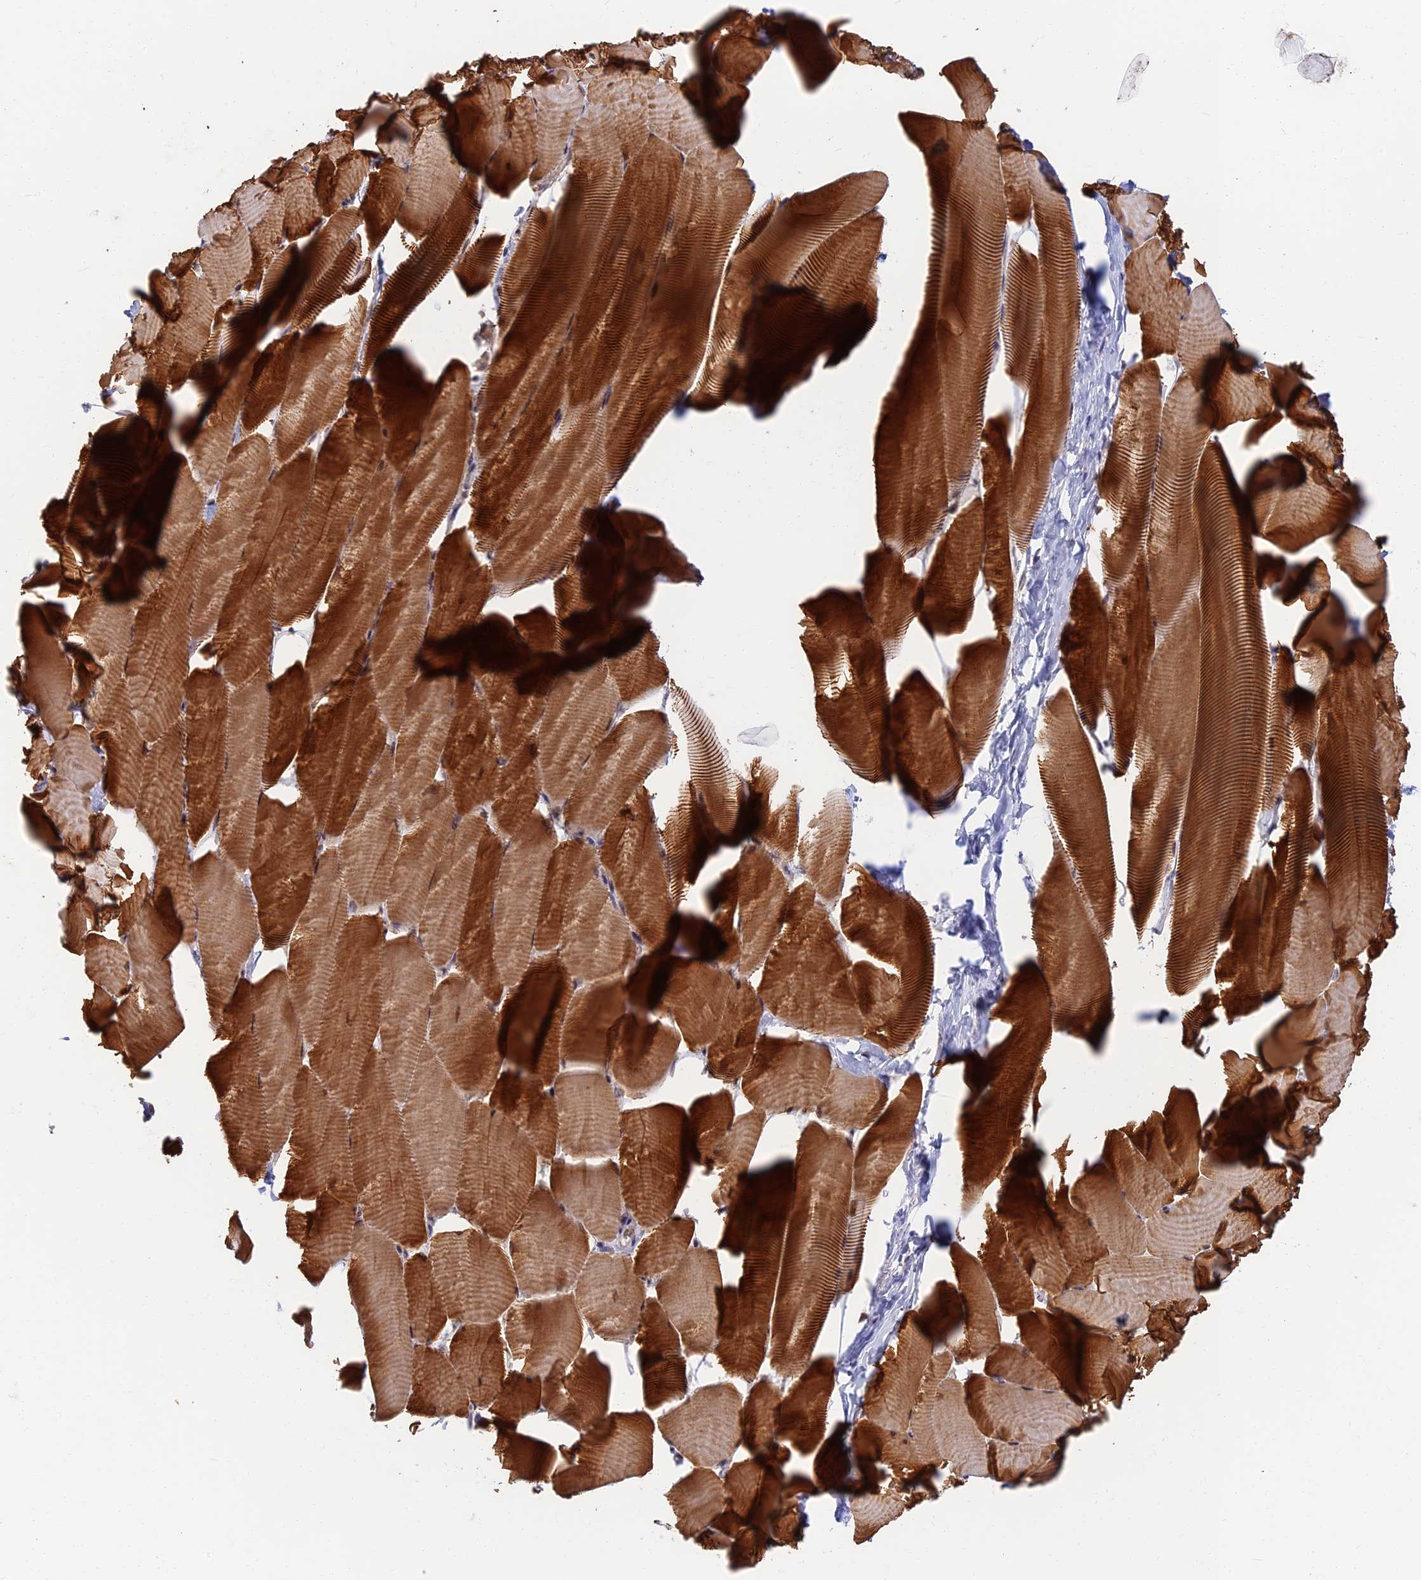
{"staining": {"intensity": "strong", "quantity": ">75%", "location": "cytoplasmic/membranous,nuclear"}, "tissue": "skeletal muscle", "cell_type": "Myocytes", "image_type": "normal", "snomed": [{"axis": "morphology", "description": "Normal tissue, NOS"}, {"axis": "topography", "description": "Skeletal muscle"}], "caption": "Strong cytoplasmic/membranous,nuclear positivity for a protein is present in about >75% of myocytes of benign skeletal muscle using immunohistochemistry (IHC).", "gene": "TCEA2", "patient": {"sex": "male", "age": 25}}